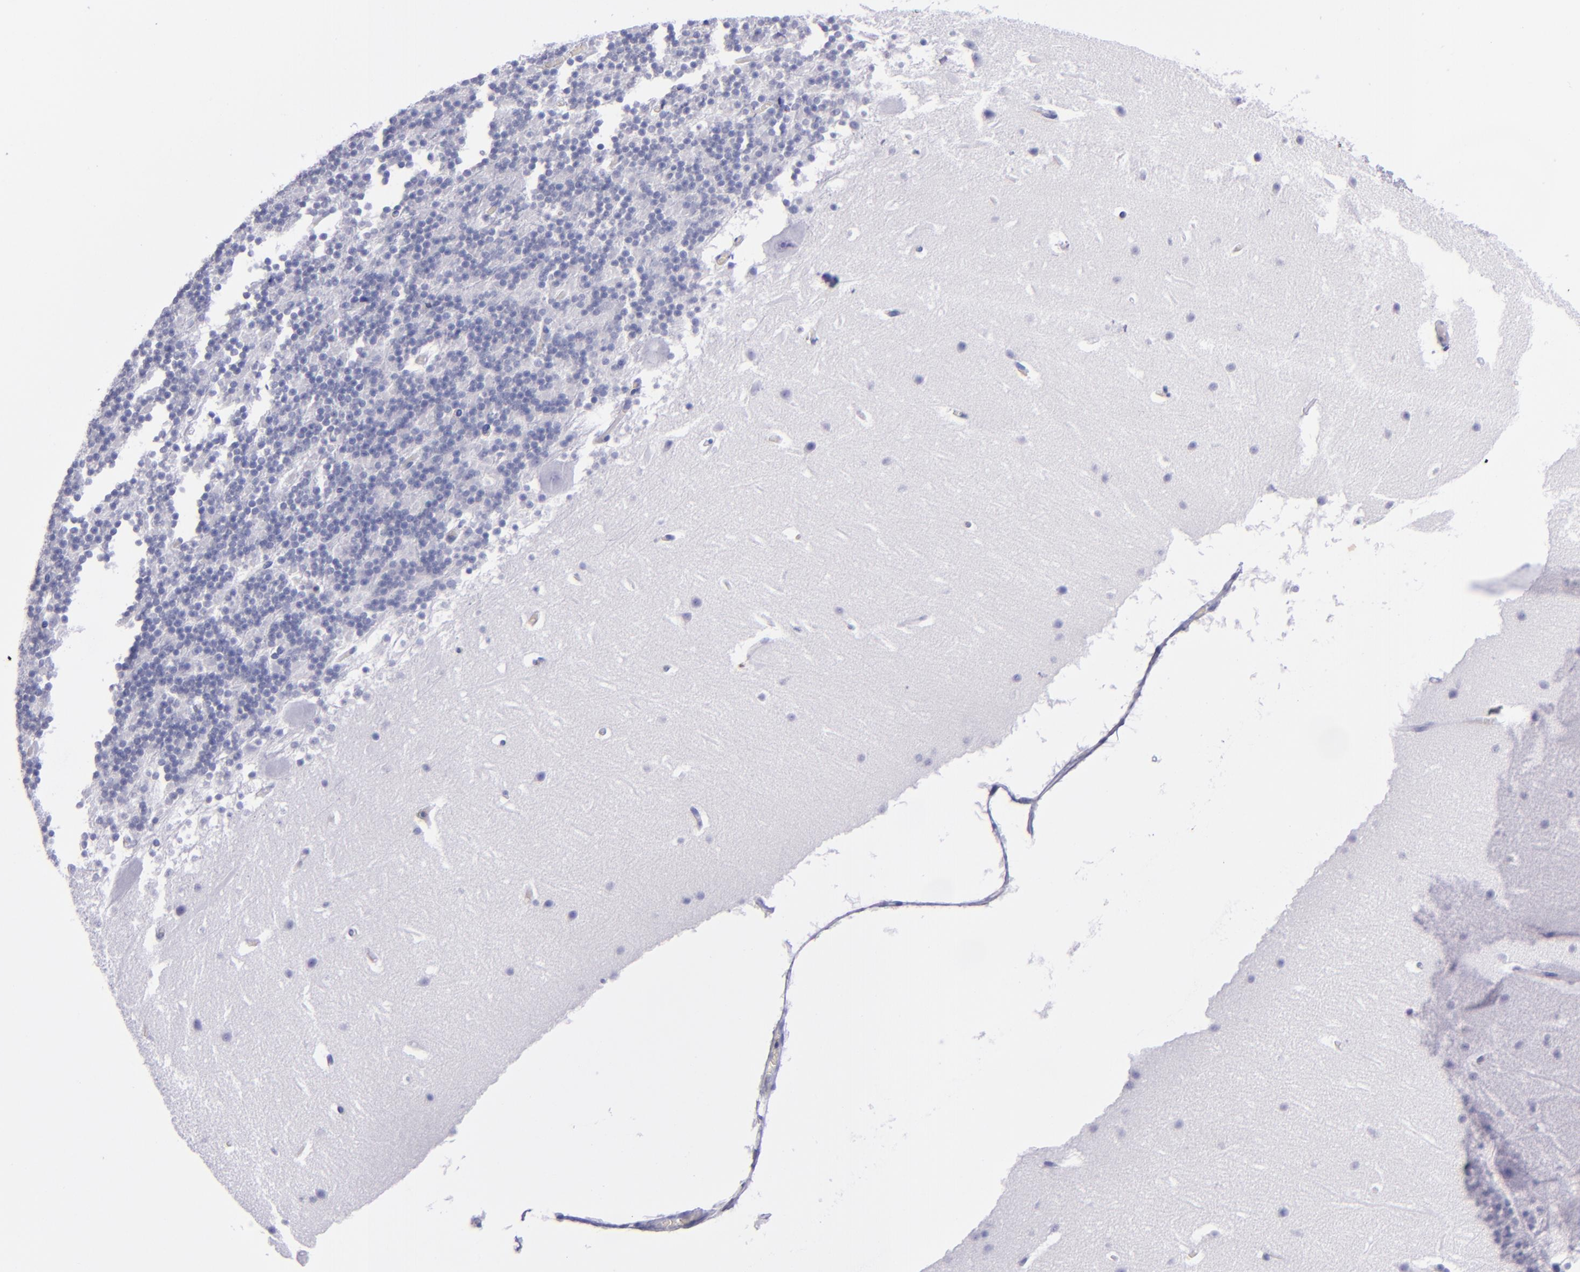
{"staining": {"intensity": "negative", "quantity": "none", "location": "none"}, "tissue": "cerebellum", "cell_type": "Cells in granular layer", "image_type": "normal", "snomed": [{"axis": "morphology", "description": "Normal tissue, NOS"}, {"axis": "topography", "description": "Cerebellum"}], "caption": "IHC of unremarkable human cerebellum reveals no expression in cells in granular layer.", "gene": "CD37", "patient": {"sex": "male", "age": 45}}